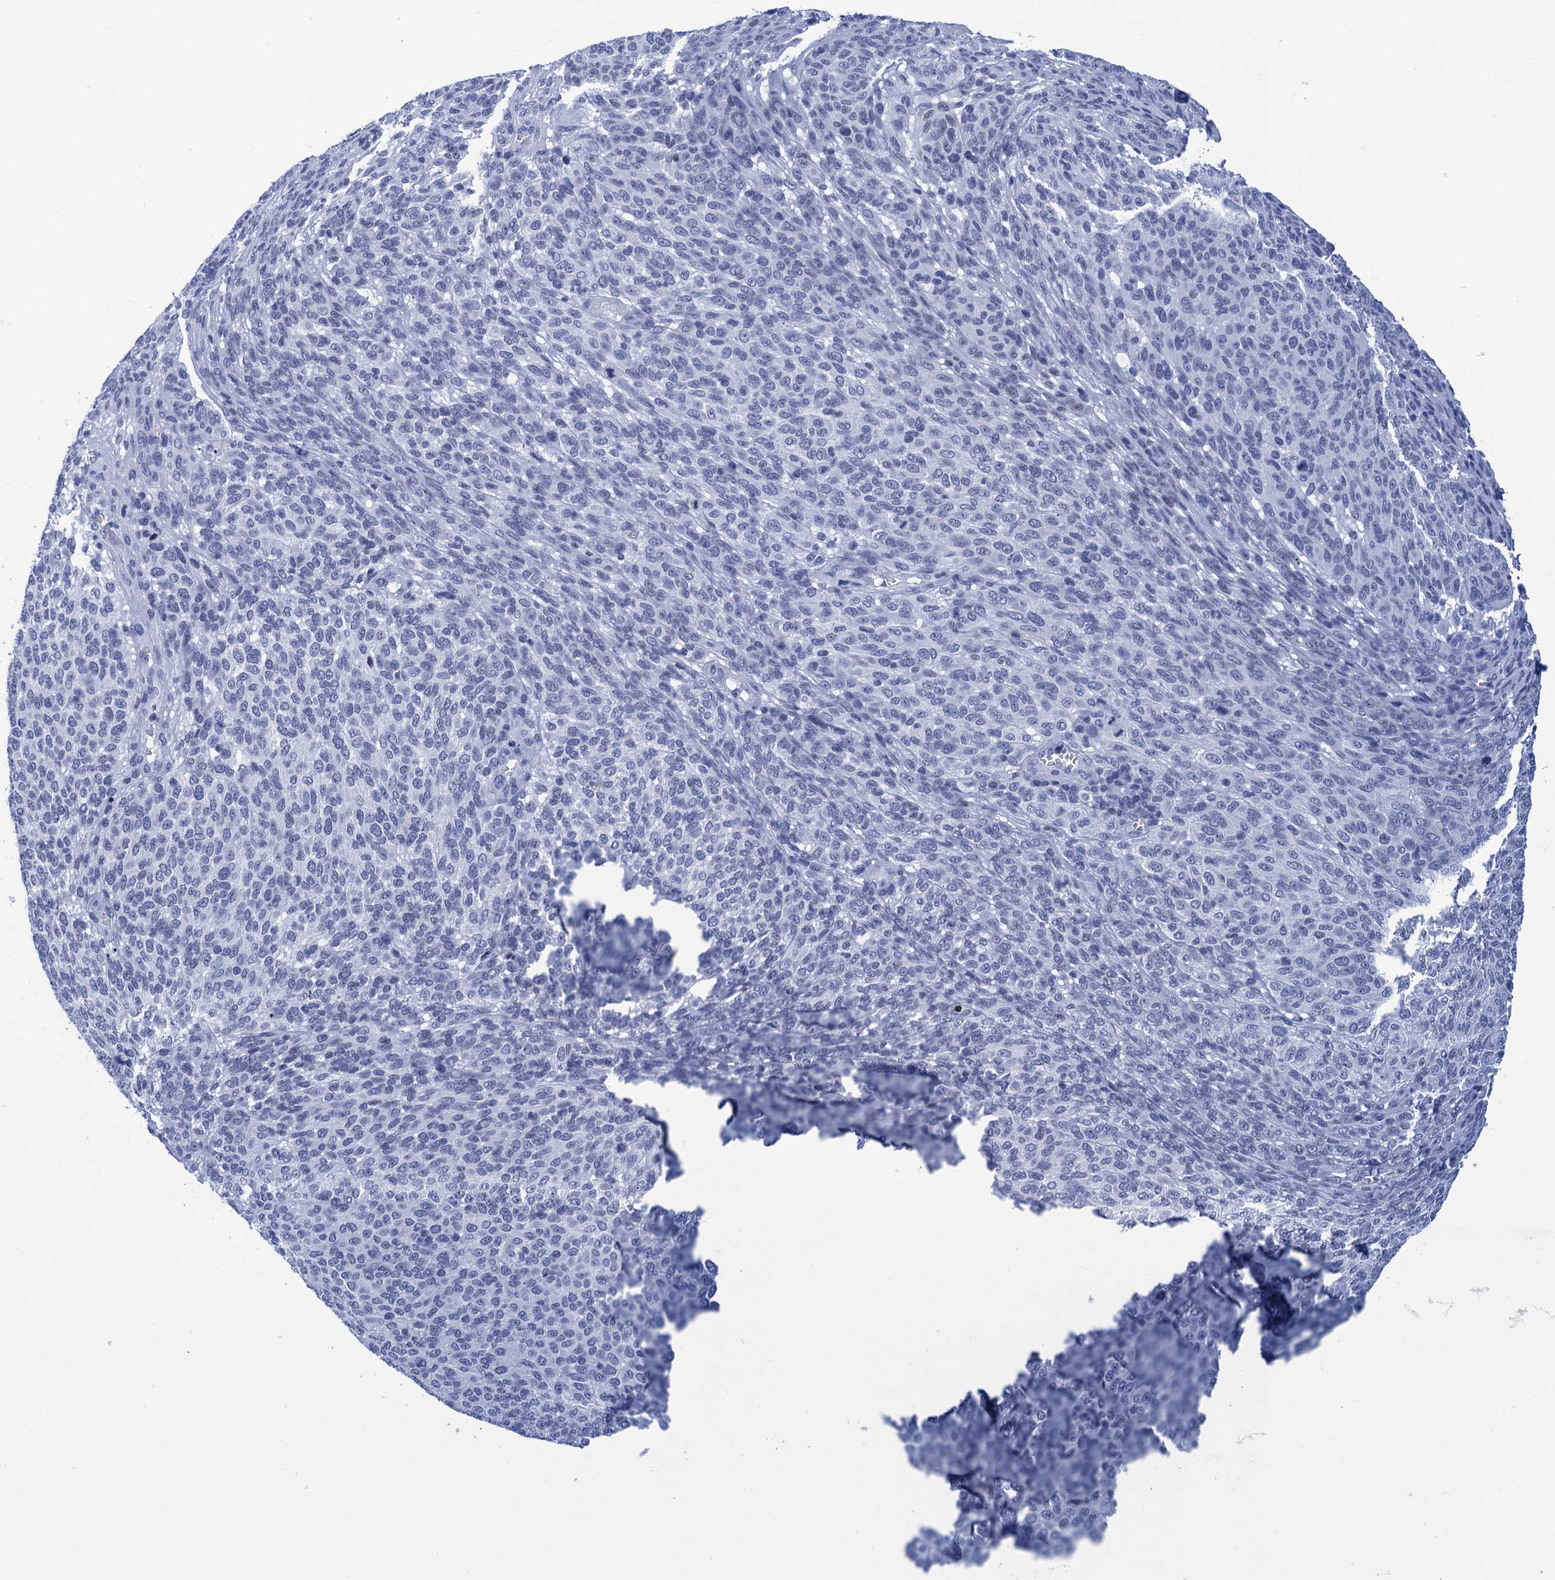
{"staining": {"intensity": "negative", "quantity": "none", "location": "none"}, "tissue": "melanoma", "cell_type": "Tumor cells", "image_type": "cancer", "snomed": [{"axis": "morphology", "description": "Malignant melanoma, NOS"}, {"axis": "topography", "description": "Skin"}], "caption": "Immunohistochemistry (IHC) image of human malignant melanoma stained for a protein (brown), which shows no staining in tumor cells.", "gene": "METTL25", "patient": {"sex": "male", "age": 49}}